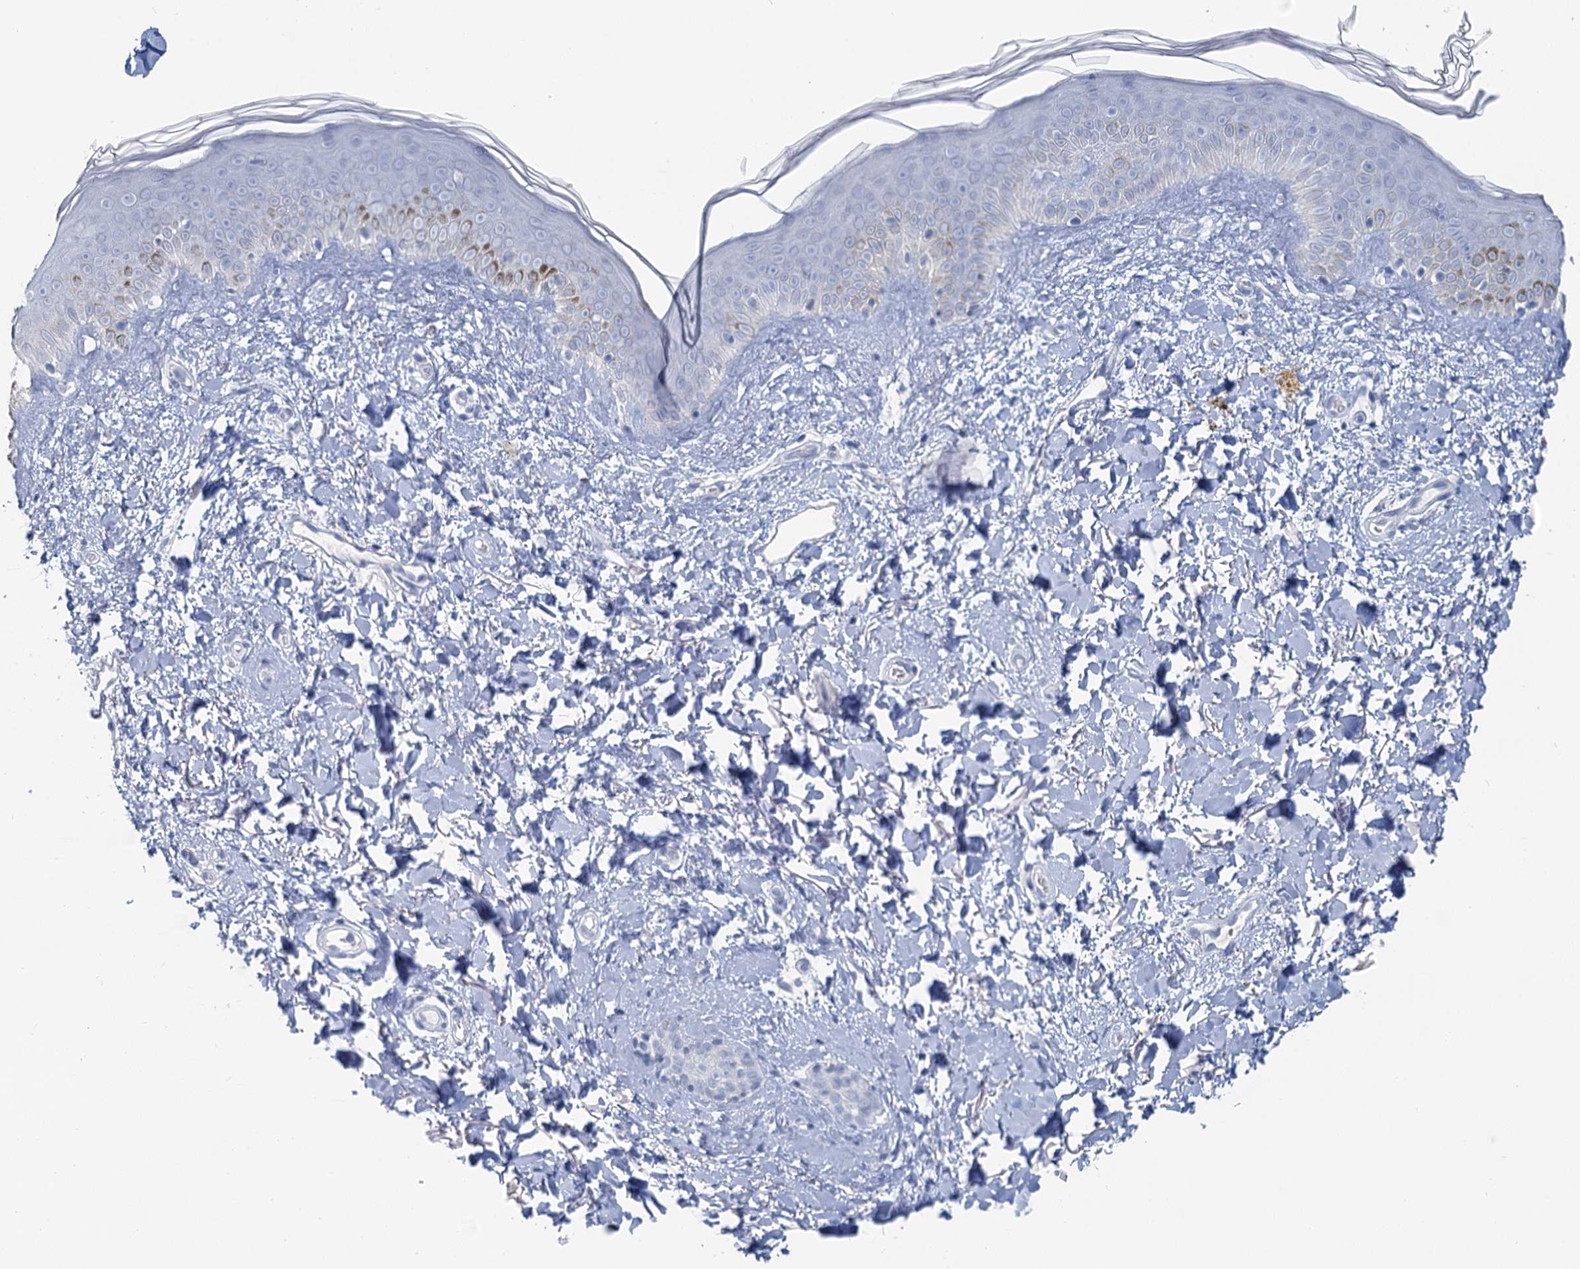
{"staining": {"intensity": "negative", "quantity": "none", "location": "none"}, "tissue": "skin", "cell_type": "Fibroblasts", "image_type": "normal", "snomed": [{"axis": "morphology", "description": "Normal tissue, NOS"}, {"axis": "topography", "description": "Skin"}], "caption": "DAB immunohistochemical staining of normal skin shows no significant staining in fibroblasts.", "gene": "CHGA", "patient": {"sex": "female", "age": 58}}